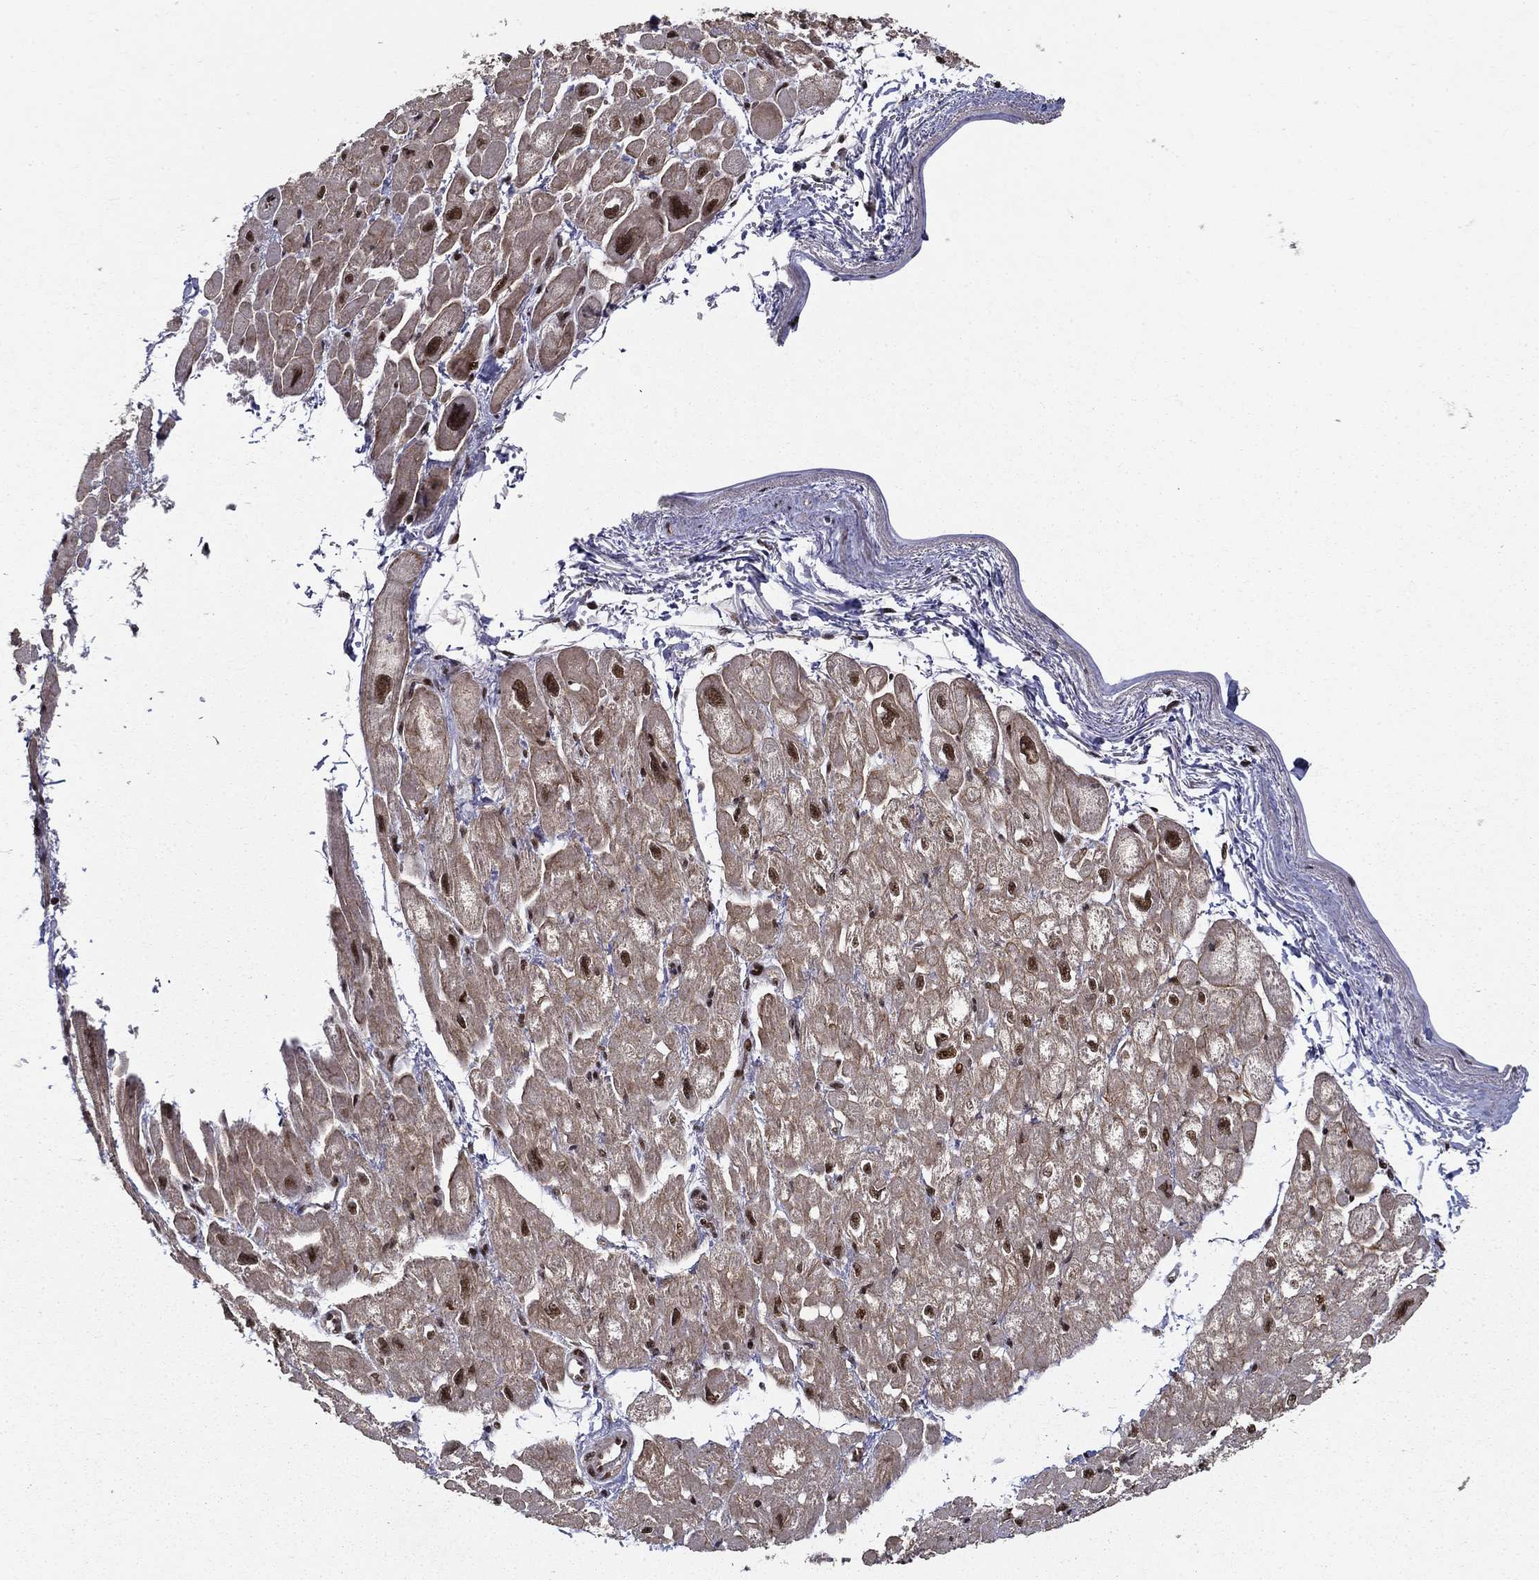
{"staining": {"intensity": "moderate", "quantity": "25%-75%", "location": "cytoplasmic/membranous,nuclear"}, "tissue": "heart muscle", "cell_type": "Cardiomyocytes", "image_type": "normal", "snomed": [{"axis": "morphology", "description": "Normal tissue, NOS"}, {"axis": "topography", "description": "Heart"}], "caption": "Immunohistochemistry histopathology image of normal heart muscle: heart muscle stained using immunohistochemistry displays medium levels of moderate protein expression localized specifically in the cytoplasmic/membranous,nuclear of cardiomyocytes, appearing as a cytoplasmic/membranous,nuclear brown color.", "gene": "CDCA7L", "patient": {"sex": "male", "age": 66}}